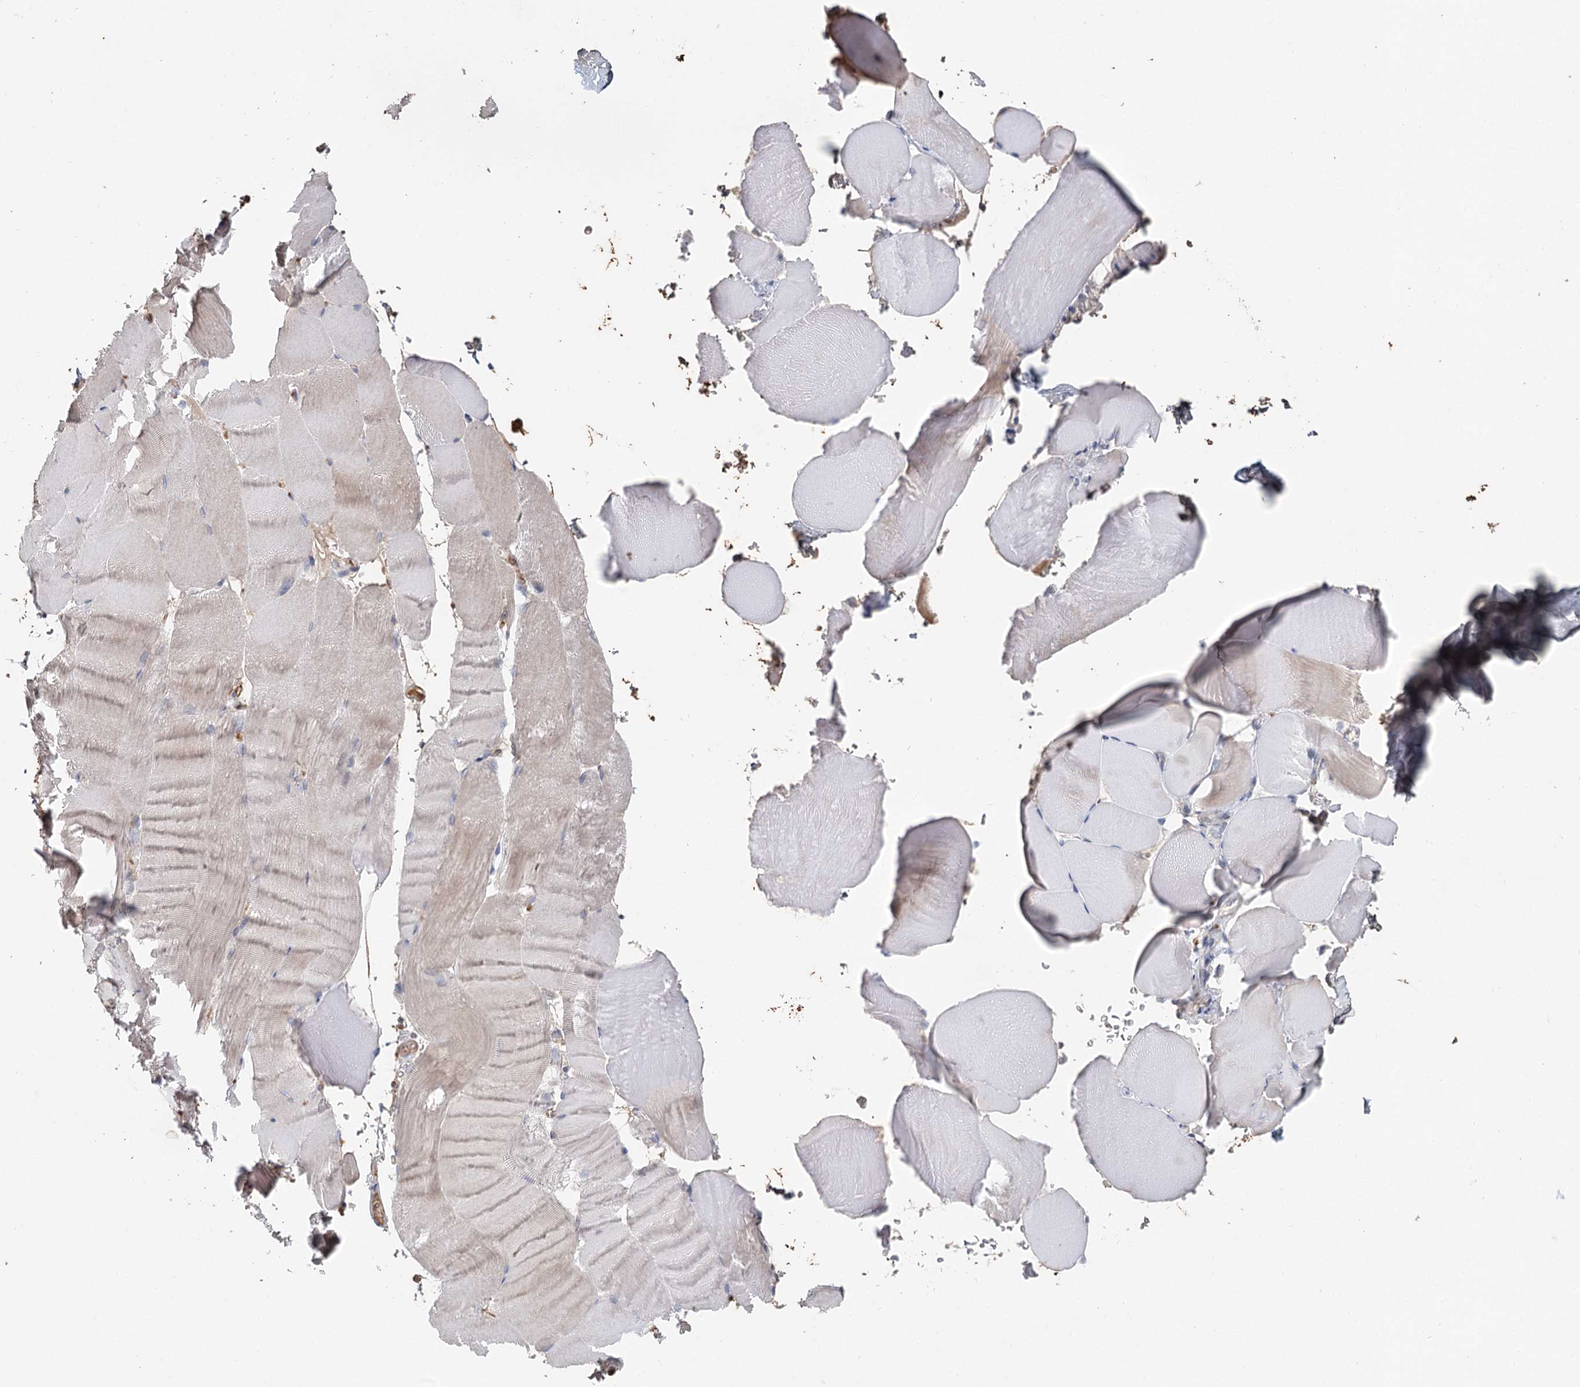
{"staining": {"intensity": "negative", "quantity": "none", "location": "none"}, "tissue": "skeletal muscle", "cell_type": "Myocytes", "image_type": "normal", "snomed": [{"axis": "morphology", "description": "Normal tissue, NOS"}, {"axis": "topography", "description": "Skeletal muscle"}, {"axis": "topography", "description": "Parathyroid gland"}], "caption": "A high-resolution photomicrograph shows immunohistochemistry staining of normal skeletal muscle, which displays no significant expression in myocytes.", "gene": "SYVN1", "patient": {"sex": "female", "age": 37}}